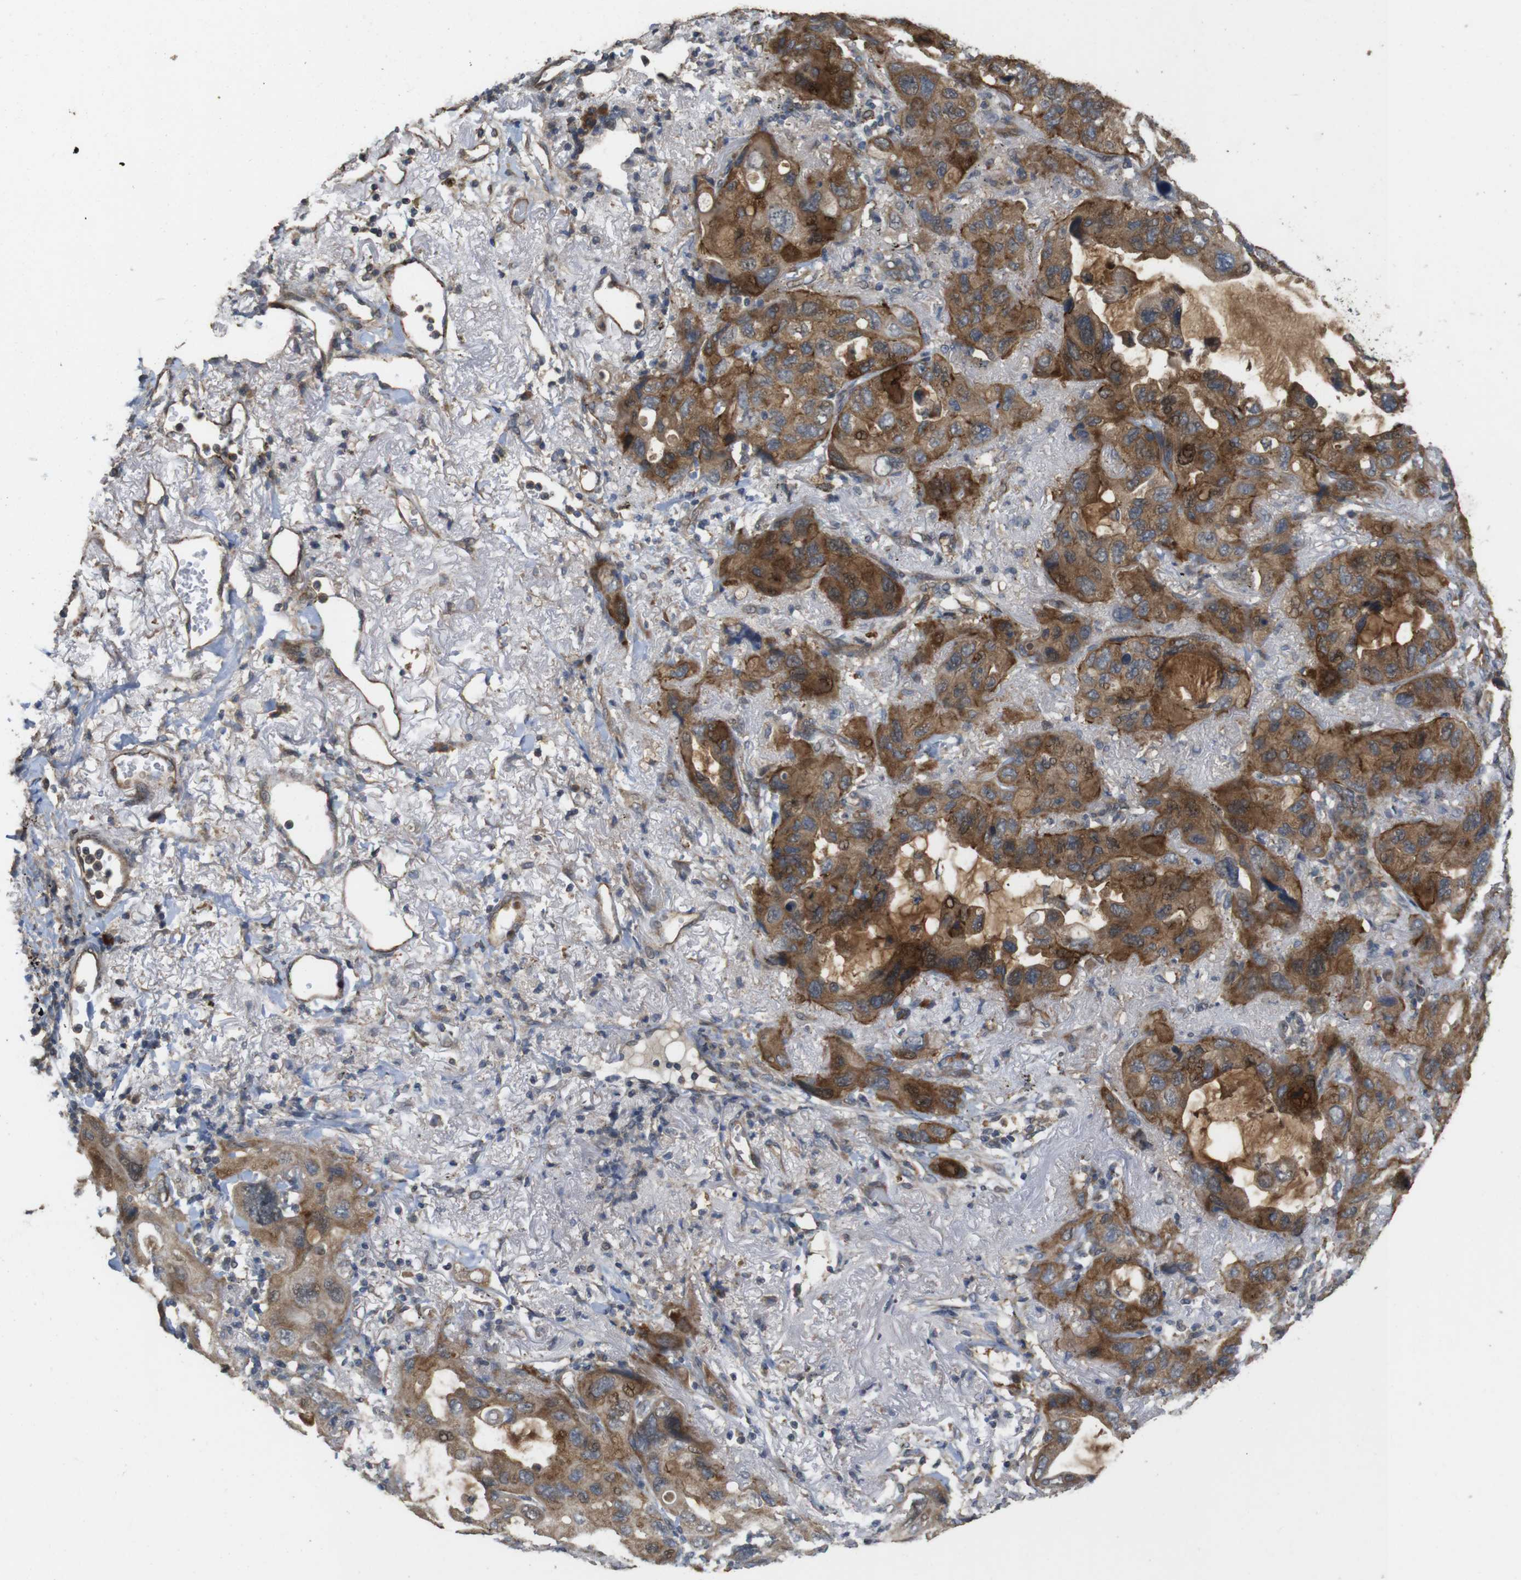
{"staining": {"intensity": "moderate", "quantity": ">75%", "location": "cytoplasmic/membranous,nuclear"}, "tissue": "lung cancer", "cell_type": "Tumor cells", "image_type": "cancer", "snomed": [{"axis": "morphology", "description": "Squamous cell carcinoma, NOS"}, {"axis": "topography", "description": "Lung"}], "caption": "Immunohistochemical staining of lung cancer (squamous cell carcinoma) reveals medium levels of moderate cytoplasmic/membranous and nuclear expression in approximately >75% of tumor cells. (IHC, brightfield microscopy, high magnification).", "gene": "PCDHB10", "patient": {"sex": "female", "age": 73}}